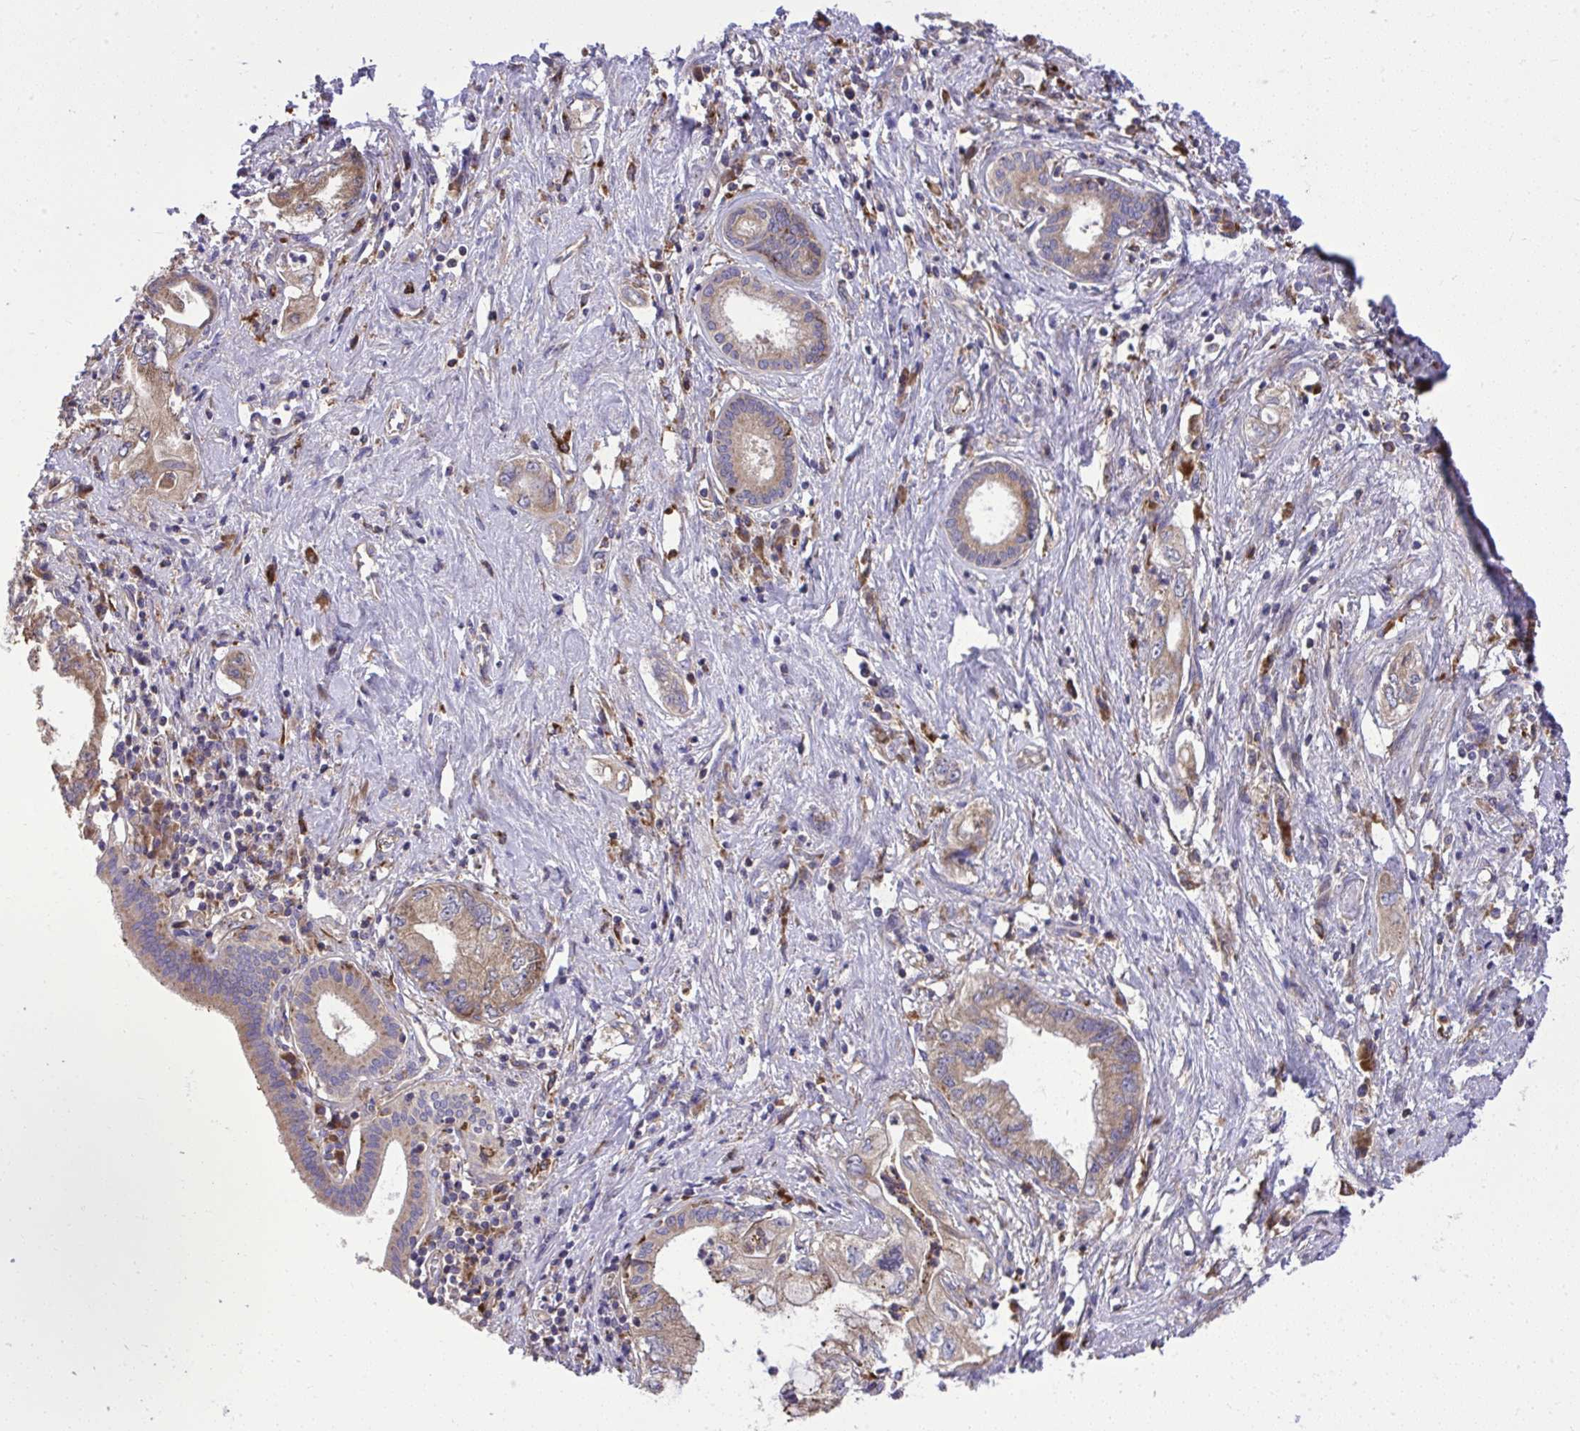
{"staining": {"intensity": "weak", "quantity": ">75%", "location": "cytoplasmic/membranous"}, "tissue": "pancreatic cancer", "cell_type": "Tumor cells", "image_type": "cancer", "snomed": [{"axis": "morphology", "description": "Adenocarcinoma, NOS"}, {"axis": "topography", "description": "Pancreas"}], "caption": "Weak cytoplasmic/membranous staining for a protein is appreciated in about >75% of tumor cells of pancreatic cancer (adenocarcinoma) using immunohistochemistry (IHC).", "gene": "PAIP2", "patient": {"sex": "female", "age": 73}}